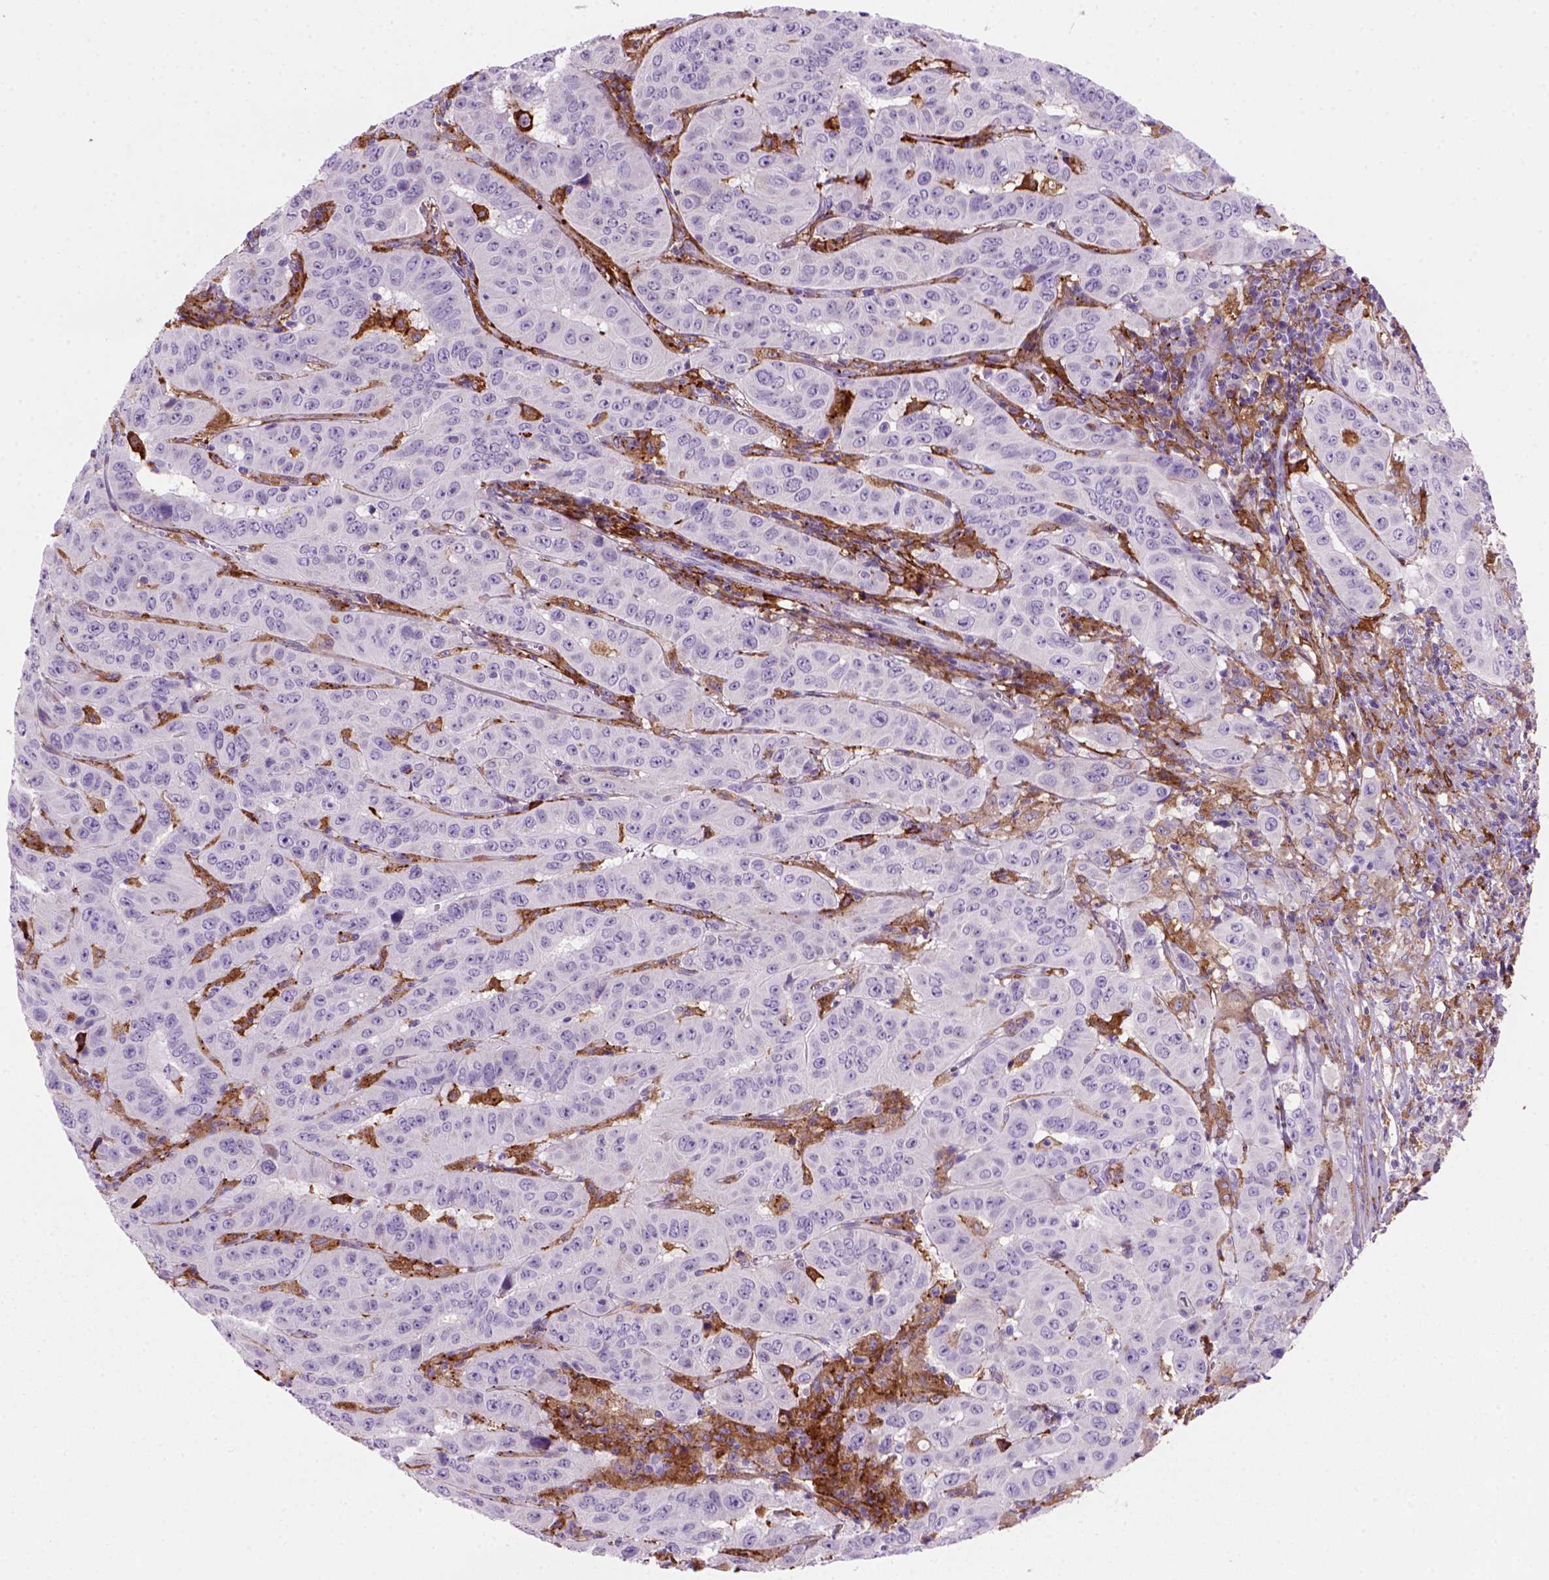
{"staining": {"intensity": "negative", "quantity": "none", "location": "none"}, "tissue": "pancreatic cancer", "cell_type": "Tumor cells", "image_type": "cancer", "snomed": [{"axis": "morphology", "description": "Adenocarcinoma, NOS"}, {"axis": "topography", "description": "Pancreas"}], "caption": "DAB (3,3'-diaminobenzidine) immunohistochemical staining of human pancreatic adenocarcinoma shows no significant staining in tumor cells. (Brightfield microscopy of DAB (3,3'-diaminobenzidine) immunohistochemistry at high magnification).", "gene": "MARCKS", "patient": {"sex": "male", "age": 63}}